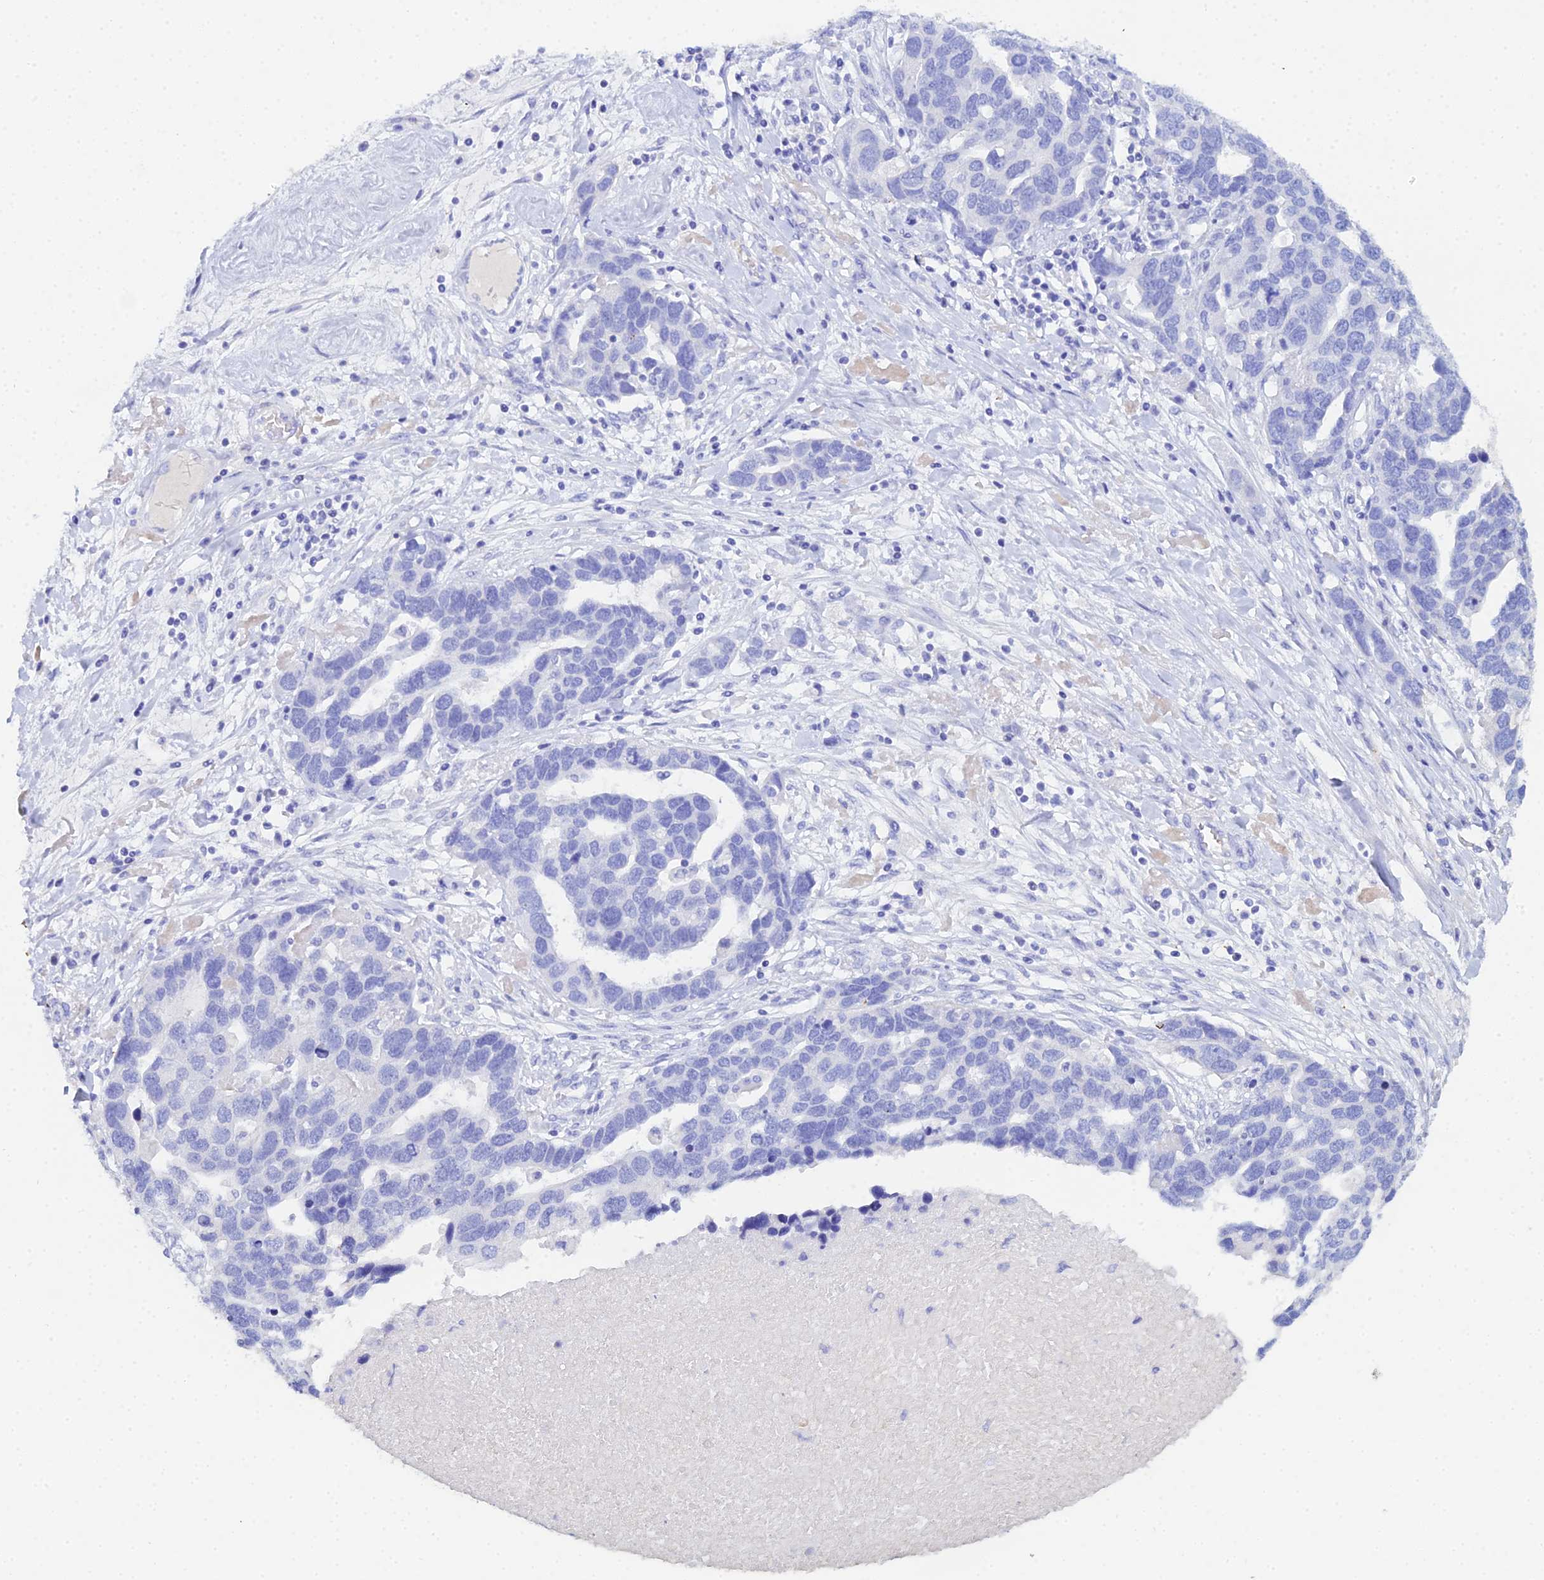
{"staining": {"intensity": "negative", "quantity": "none", "location": "none"}, "tissue": "ovarian cancer", "cell_type": "Tumor cells", "image_type": "cancer", "snomed": [{"axis": "morphology", "description": "Cystadenocarcinoma, serous, NOS"}, {"axis": "topography", "description": "Ovary"}], "caption": "Immunohistochemistry (IHC) micrograph of human serous cystadenocarcinoma (ovarian) stained for a protein (brown), which shows no expression in tumor cells.", "gene": "CELA3A", "patient": {"sex": "female", "age": 54}}